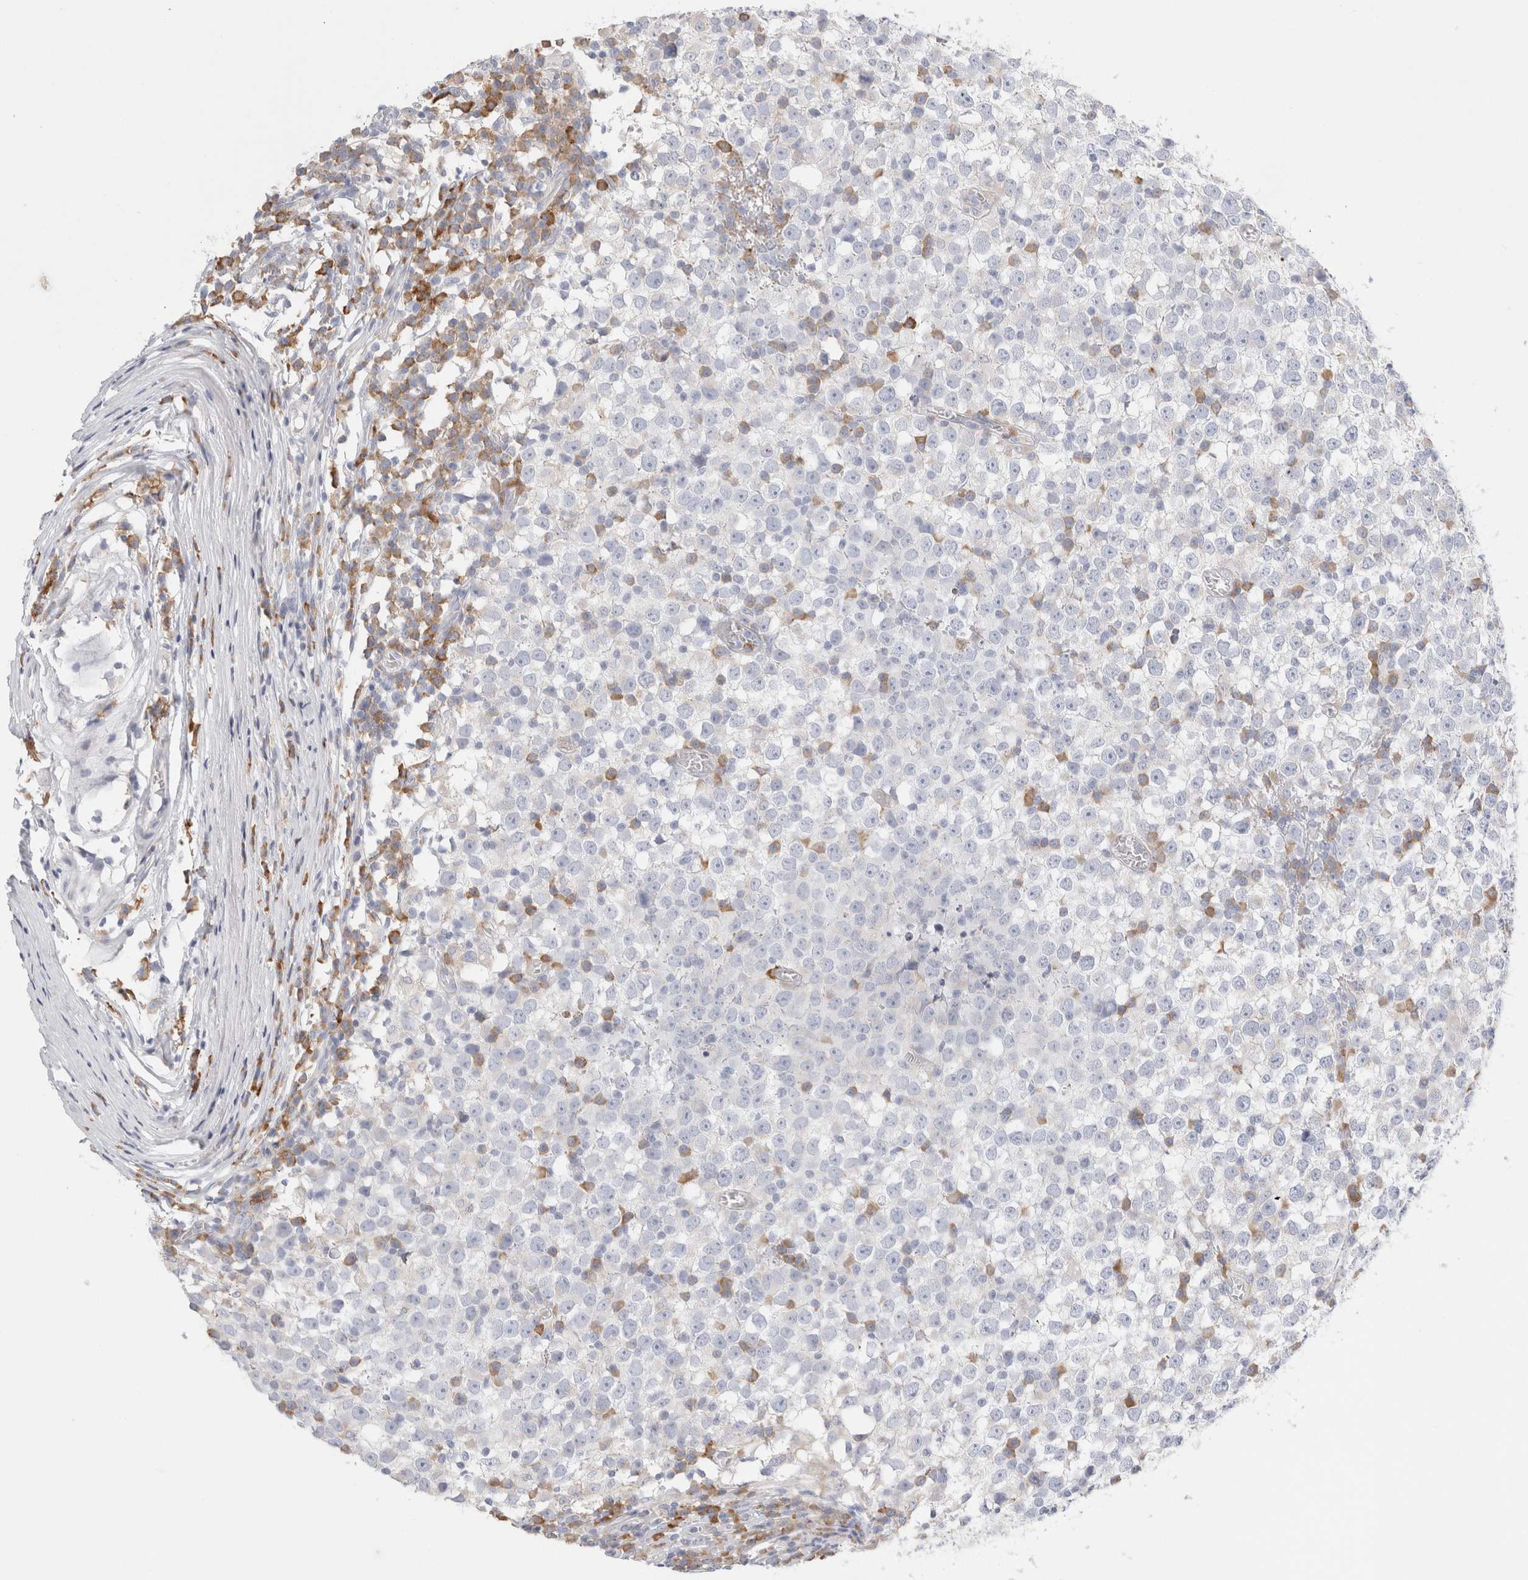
{"staining": {"intensity": "negative", "quantity": "none", "location": "none"}, "tissue": "testis cancer", "cell_type": "Tumor cells", "image_type": "cancer", "snomed": [{"axis": "morphology", "description": "Seminoma, NOS"}, {"axis": "topography", "description": "Testis"}], "caption": "Histopathology image shows no protein positivity in tumor cells of testis cancer (seminoma) tissue.", "gene": "CSK", "patient": {"sex": "male", "age": 65}}